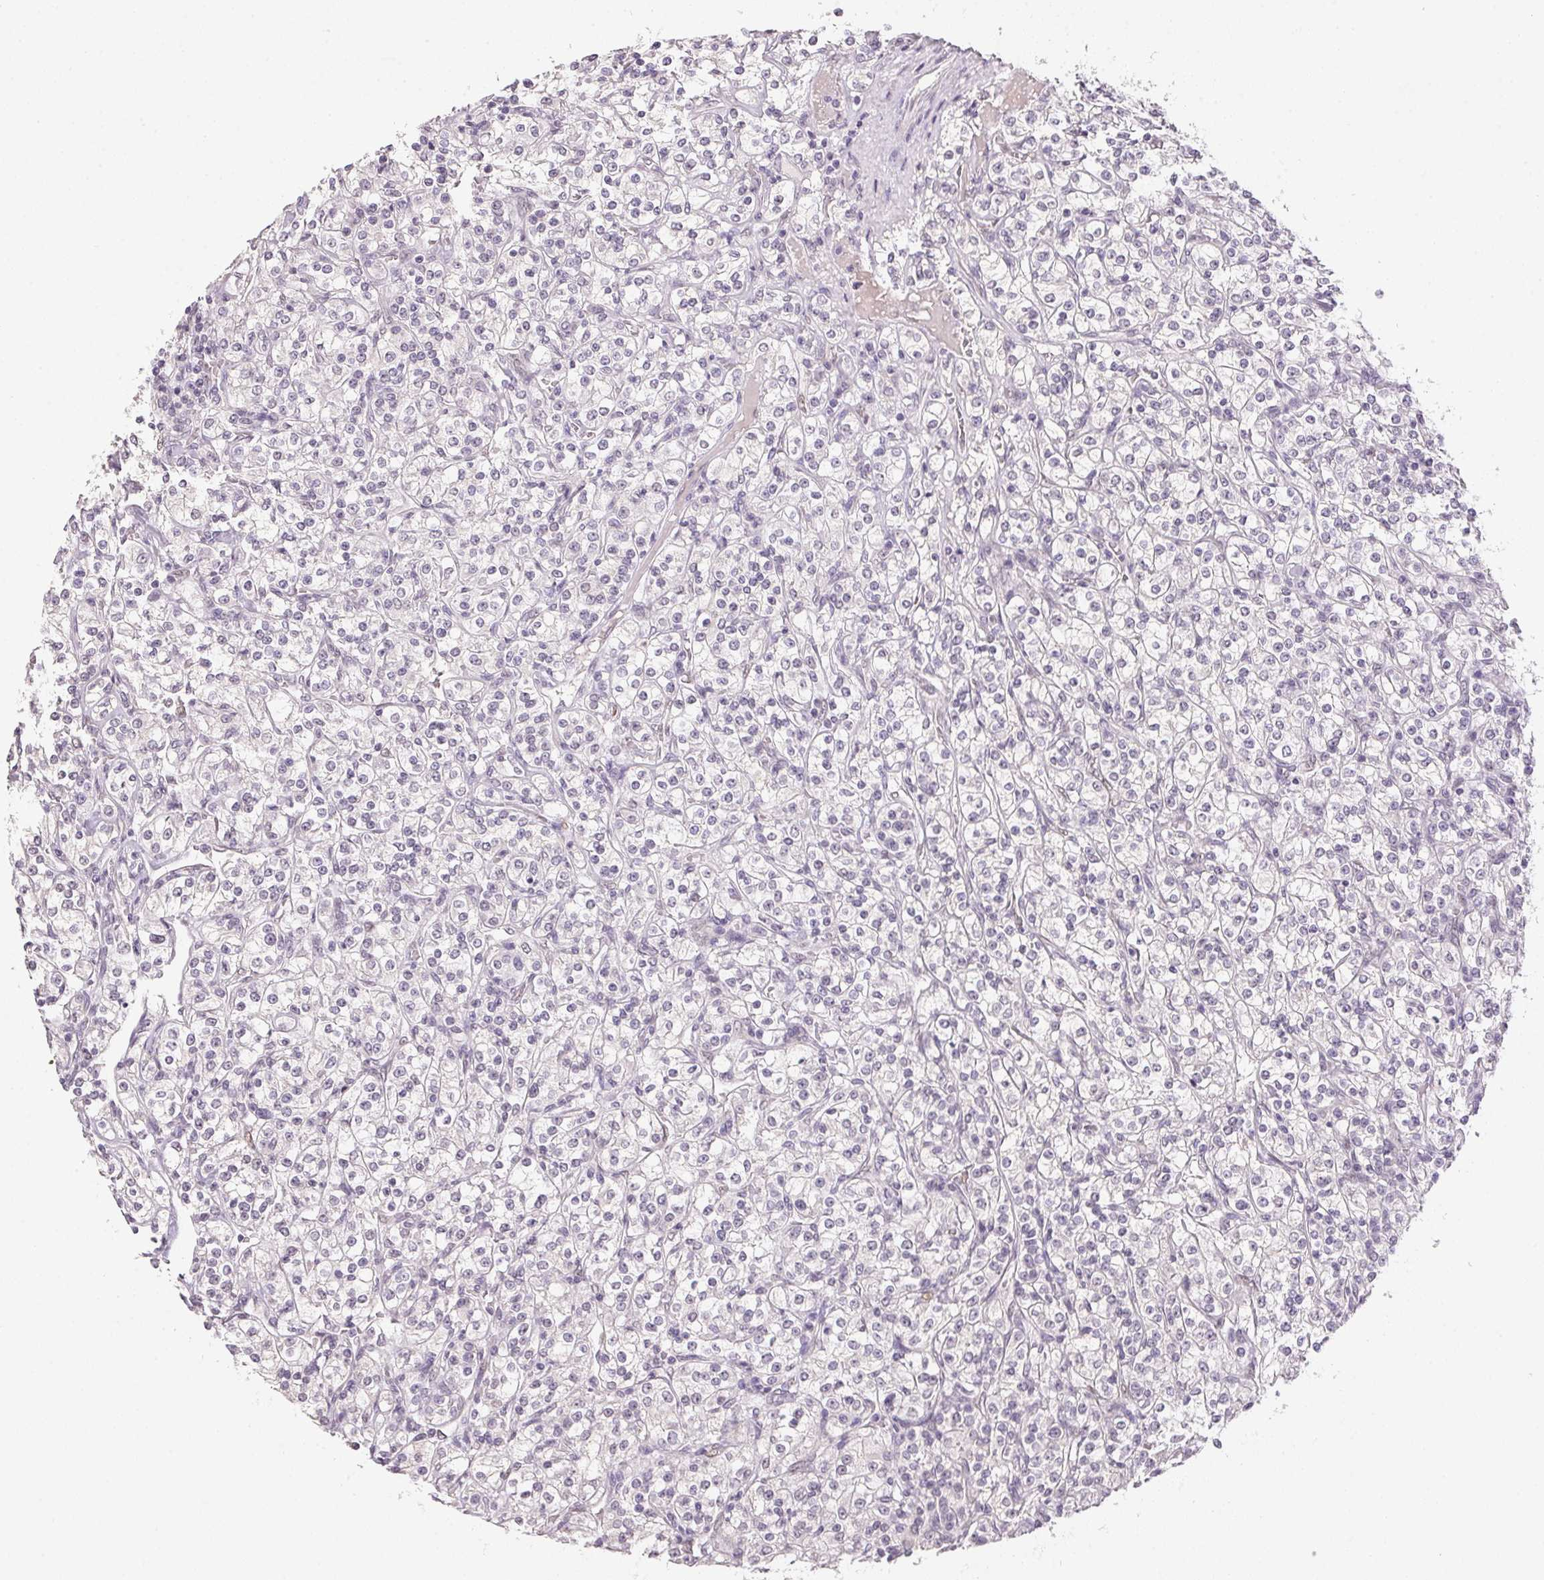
{"staining": {"intensity": "negative", "quantity": "none", "location": "none"}, "tissue": "renal cancer", "cell_type": "Tumor cells", "image_type": "cancer", "snomed": [{"axis": "morphology", "description": "Adenocarcinoma, NOS"}, {"axis": "topography", "description": "Kidney"}], "caption": "IHC micrograph of neoplastic tissue: human renal cancer stained with DAB shows no significant protein expression in tumor cells. The staining is performed using DAB brown chromogen with nuclei counter-stained in using hematoxylin.", "gene": "POLR3G", "patient": {"sex": "male", "age": 77}}